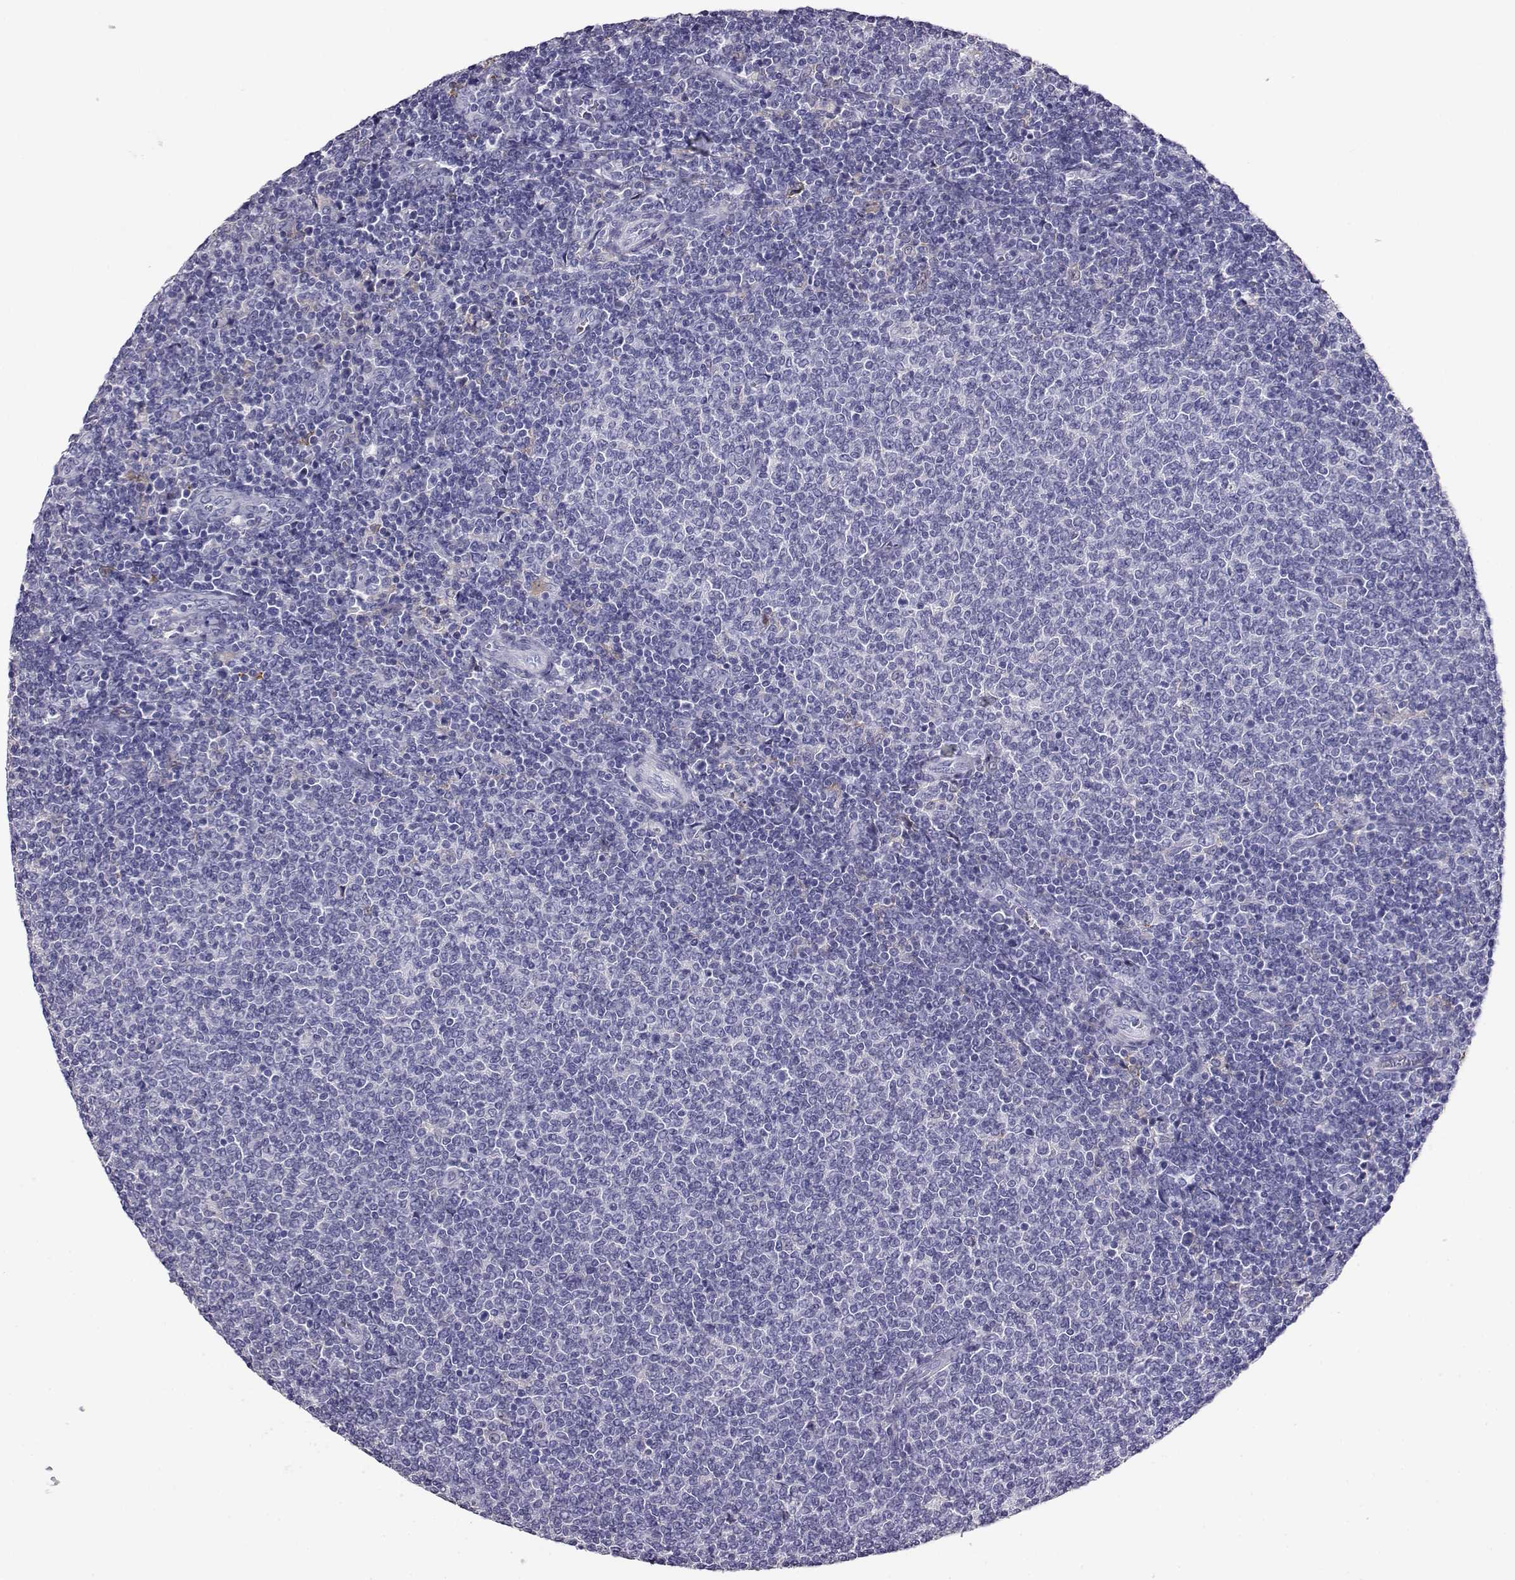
{"staining": {"intensity": "negative", "quantity": "none", "location": "none"}, "tissue": "lymphoma", "cell_type": "Tumor cells", "image_type": "cancer", "snomed": [{"axis": "morphology", "description": "Malignant lymphoma, non-Hodgkin's type, Low grade"}, {"axis": "topography", "description": "Lymph node"}], "caption": "A high-resolution micrograph shows immunohistochemistry (IHC) staining of malignant lymphoma, non-Hodgkin's type (low-grade), which reveals no significant positivity in tumor cells.", "gene": "AKR1B1", "patient": {"sex": "male", "age": 52}}